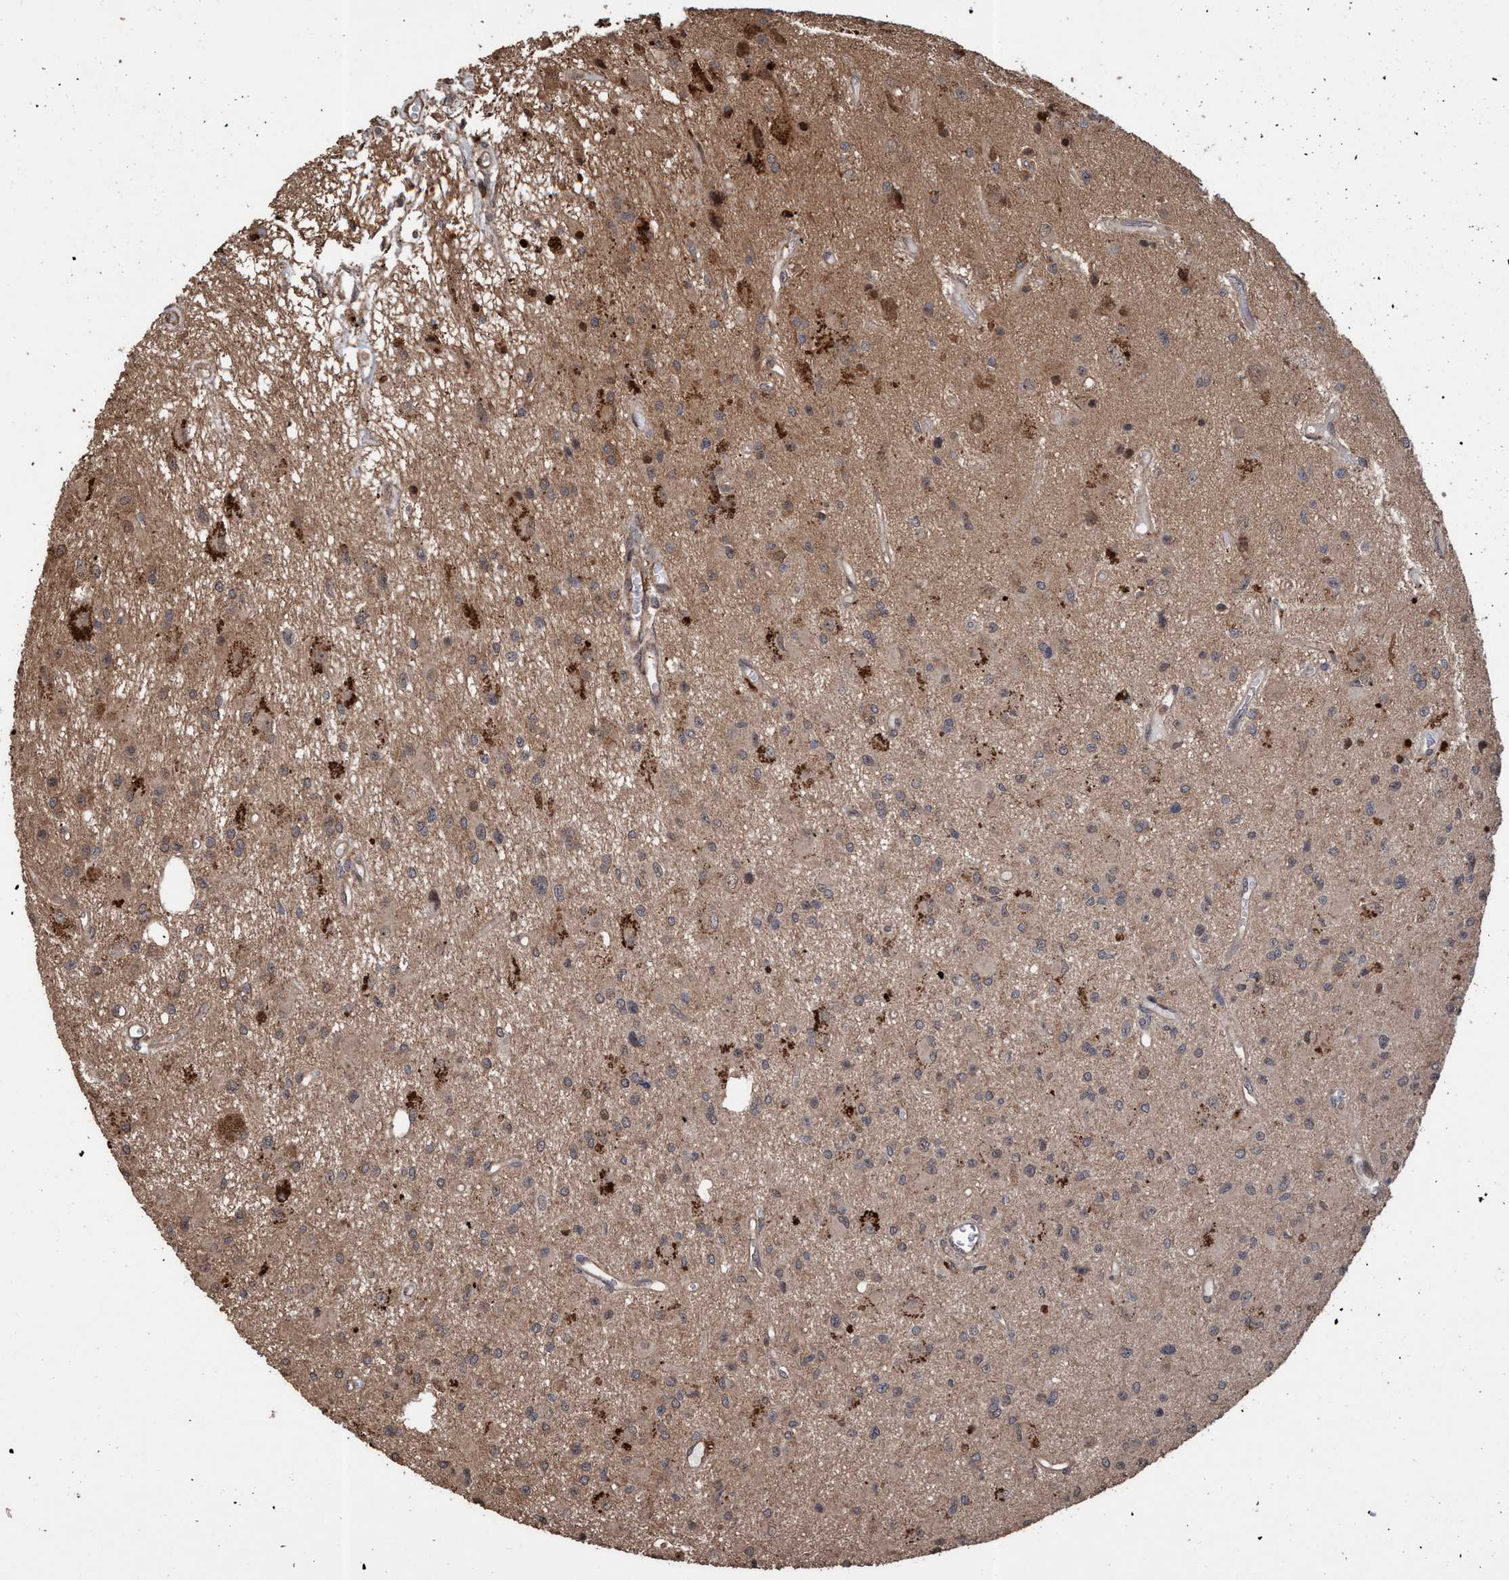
{"staining": {"intensity": "weak", "quantity": ">75%", "location": "cytoplasmic/membranous,nuclear"}, "tissue": "glioma", "cell_type": "Tumor cells", "image_type": "cancer", "snomed": [{"axis": "morphology", "description": "Glioma, malignant, Low grade"}, {"axis": "topography", "description": "Brain"}], "caption": "This micrograph displays IHC staining of human glioma, with low weak cytoplasmic/membranous and nuclear expression in approximately >75% of tumor cells.", "gene": "TRPC7", "patient": {"sex": "male", "age": 58}}